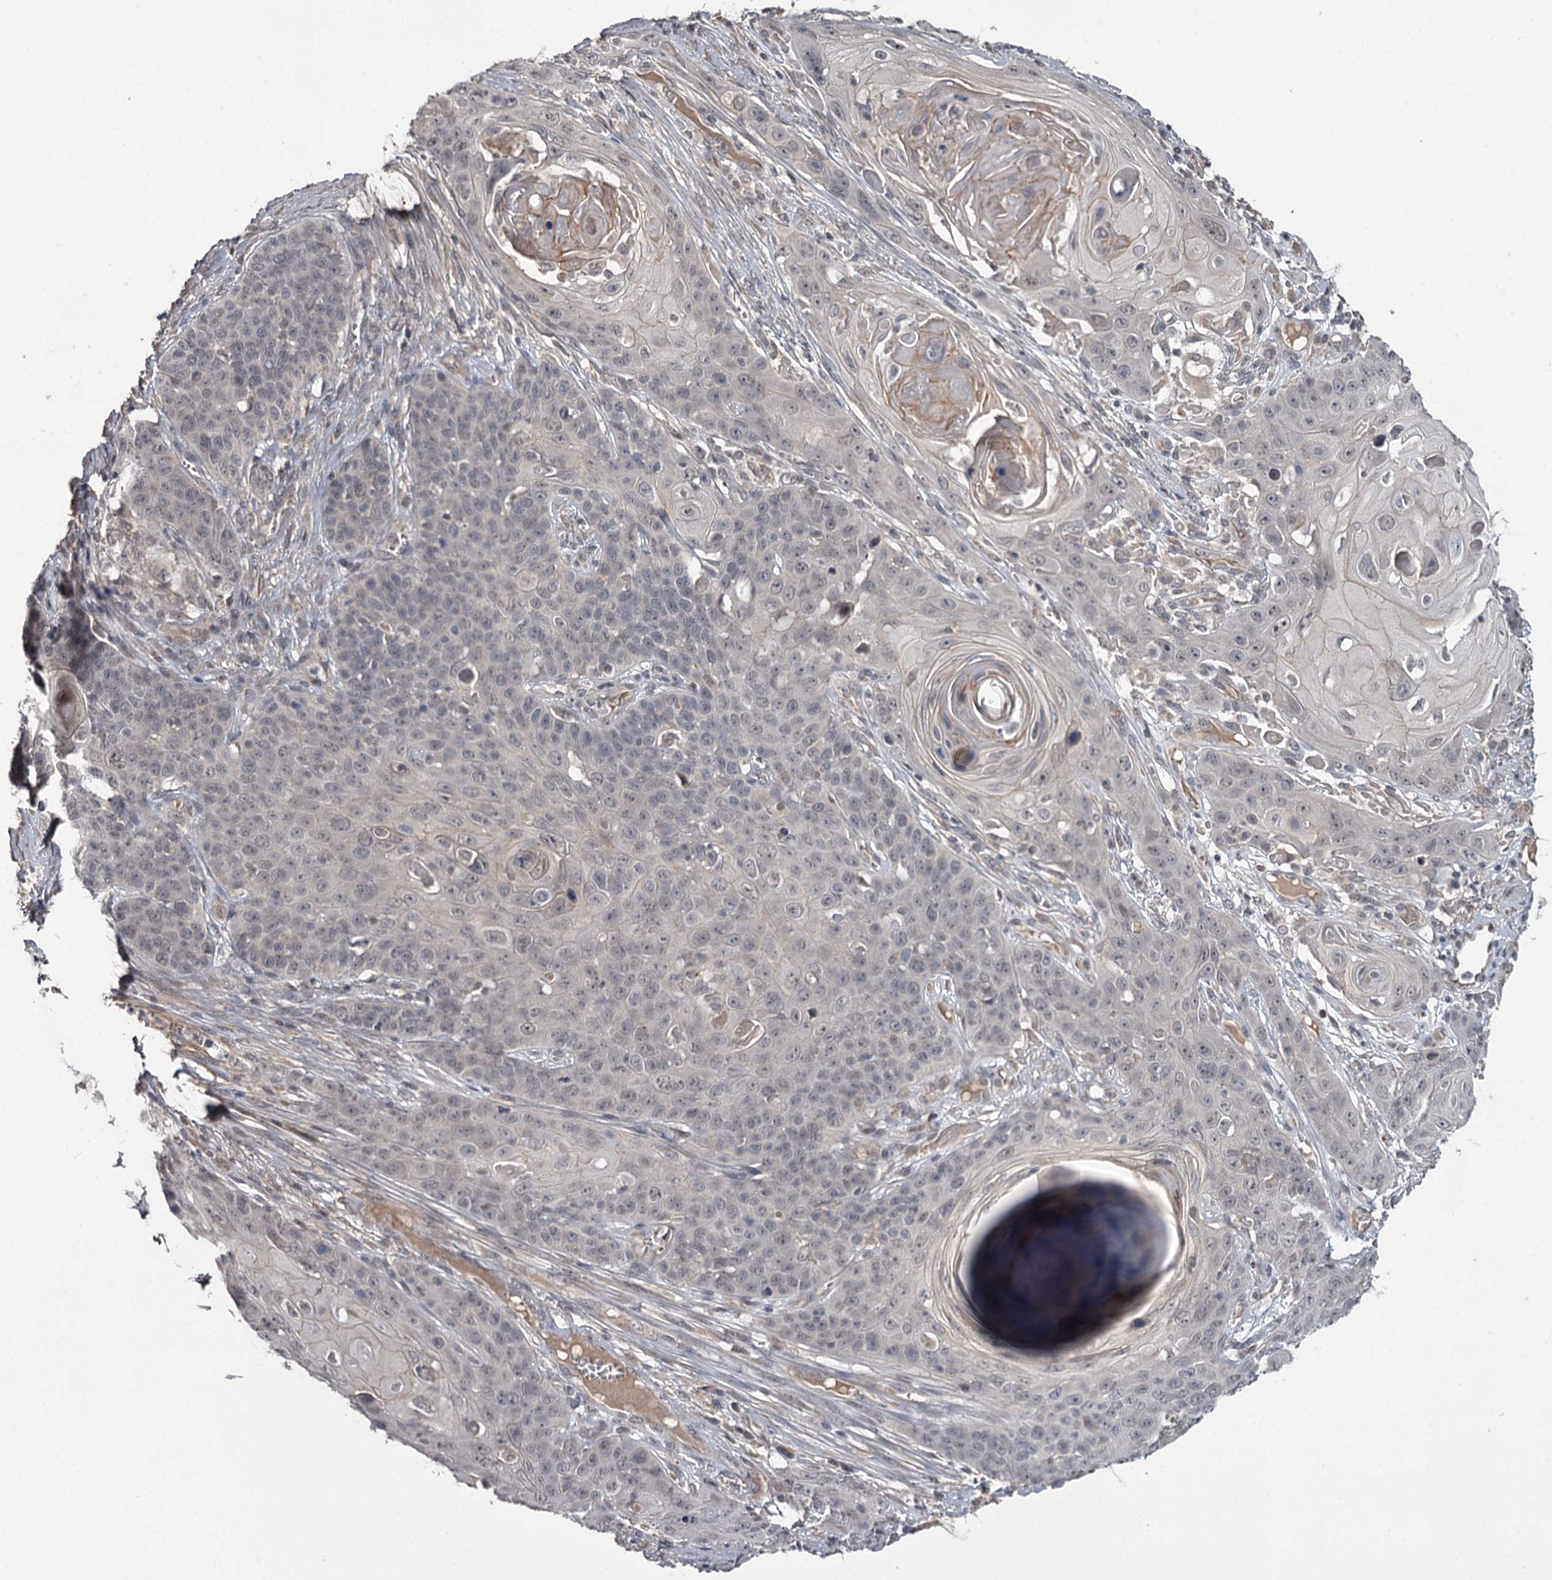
{"staining": {"intensity": "negative", "quantity": "none", "location": "none"}, "tissue": "skin cancer", "cell_type": "Tumor cells", "image_type": "cancer", "snomed": [{"axis": "morphology", "description": "Squamous cell carcinoma, NOS"}, {"axis": "topography", "description": "Skin"}], "caption": "Squamous cell carcinoma (skin) was stained to show a protein in brown. There is no significant positivity in tumor cells. (Stains: DAB immunohistochemistry (IHC) with hematoxylin counter stain, Microscopy: brightfield microscopy at high magnification).", "gene": "CWF19L2", "patient": {"sex": "male", "age": 55}}